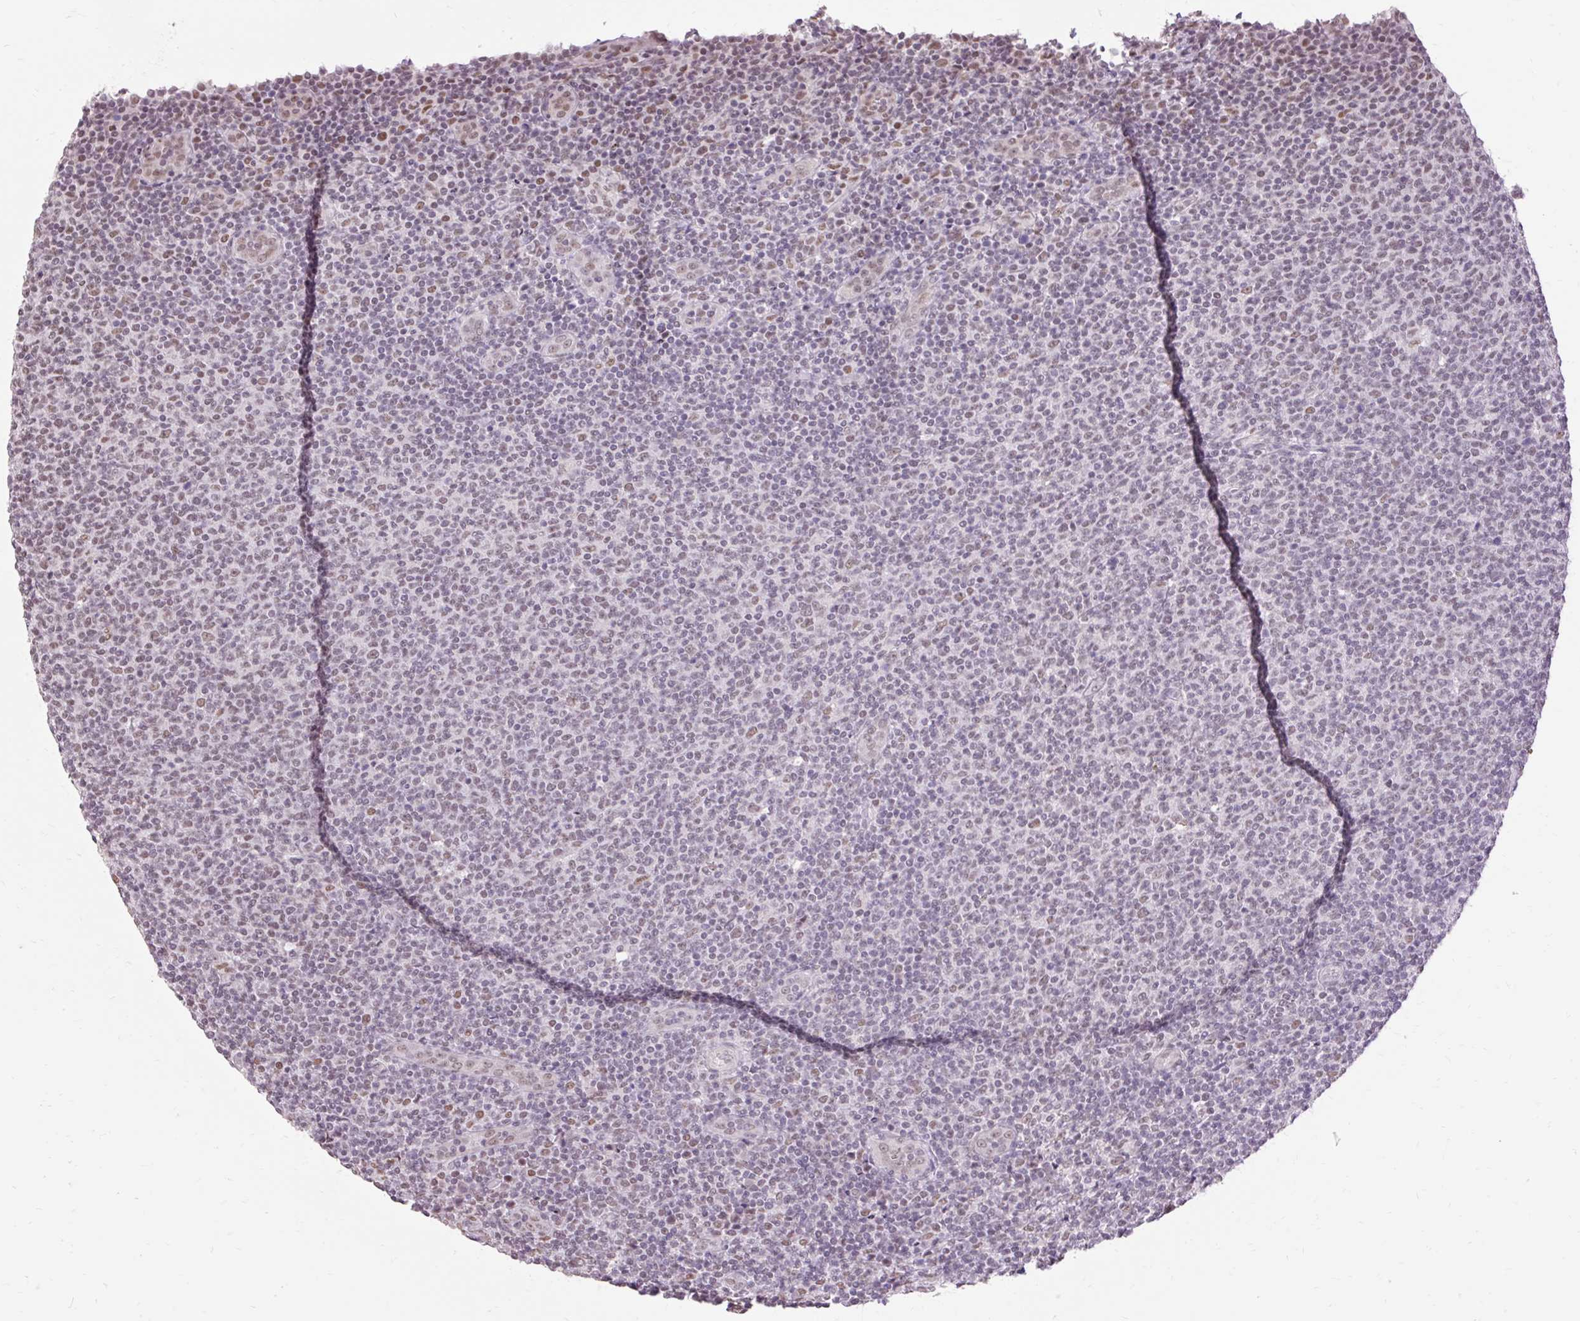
{"staining": {"intensity": "weak", "quantity": "<25%", "location": "nuclear"}, "tissue": "lymphoma", "cell_type": "Tumor cells", "image_type": "cancer", "snomed": [{"axis": "morphology", "description": "Malignant lymphoma, non-Hodgkin's type, Low grade"}, {"axis": "topography", "description": "Lymph node"}], "caption": "The image reveals no staining of tumor cells in malignant lymphoma, non-Hodgkin's type (low-grade).", "gene": "NPIPB12", "patient": {"sex": "male", "age": 66}}